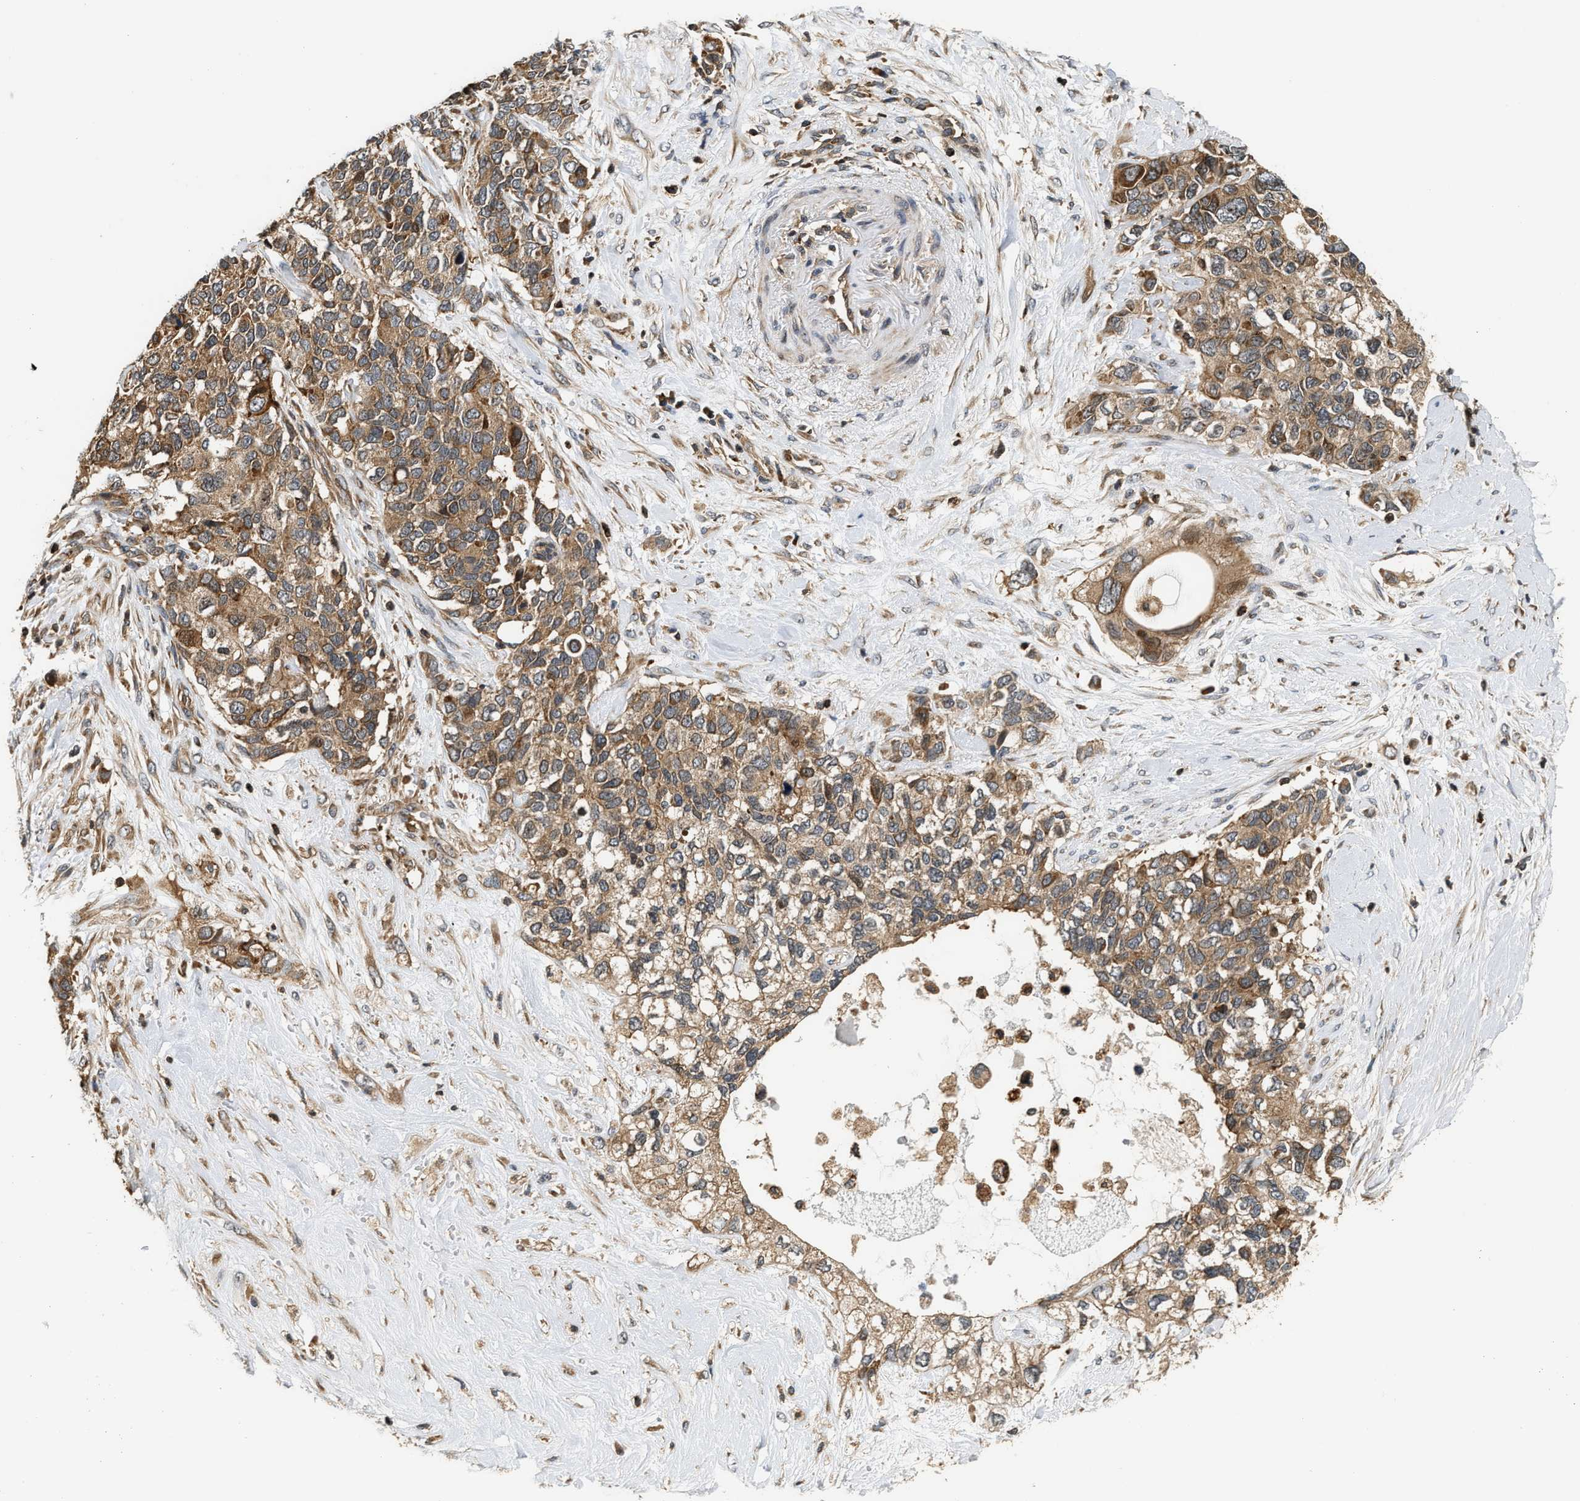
{"staining": {"intensity": "moderate", "quantity": ">75%", "location": "cytoplasmic/membranous"}, "tissue": "pancreatic cancer", "cell_type": "Tumor cells", "image_type": "cancer", "snomed": [{"axis": "morphology", "description": "Adenocarcinoma, NOS"}, {"axis": "topography", "description": "Pancreas"}], "caption": "Human pancreatic cancer stained for a protein (brown) reveals moderate cytoplasmic/membranous positive positivity in approximately >75% of tumor cells.", "gene": "SNX5", "patient": {"sex": "female", "age": 56}}